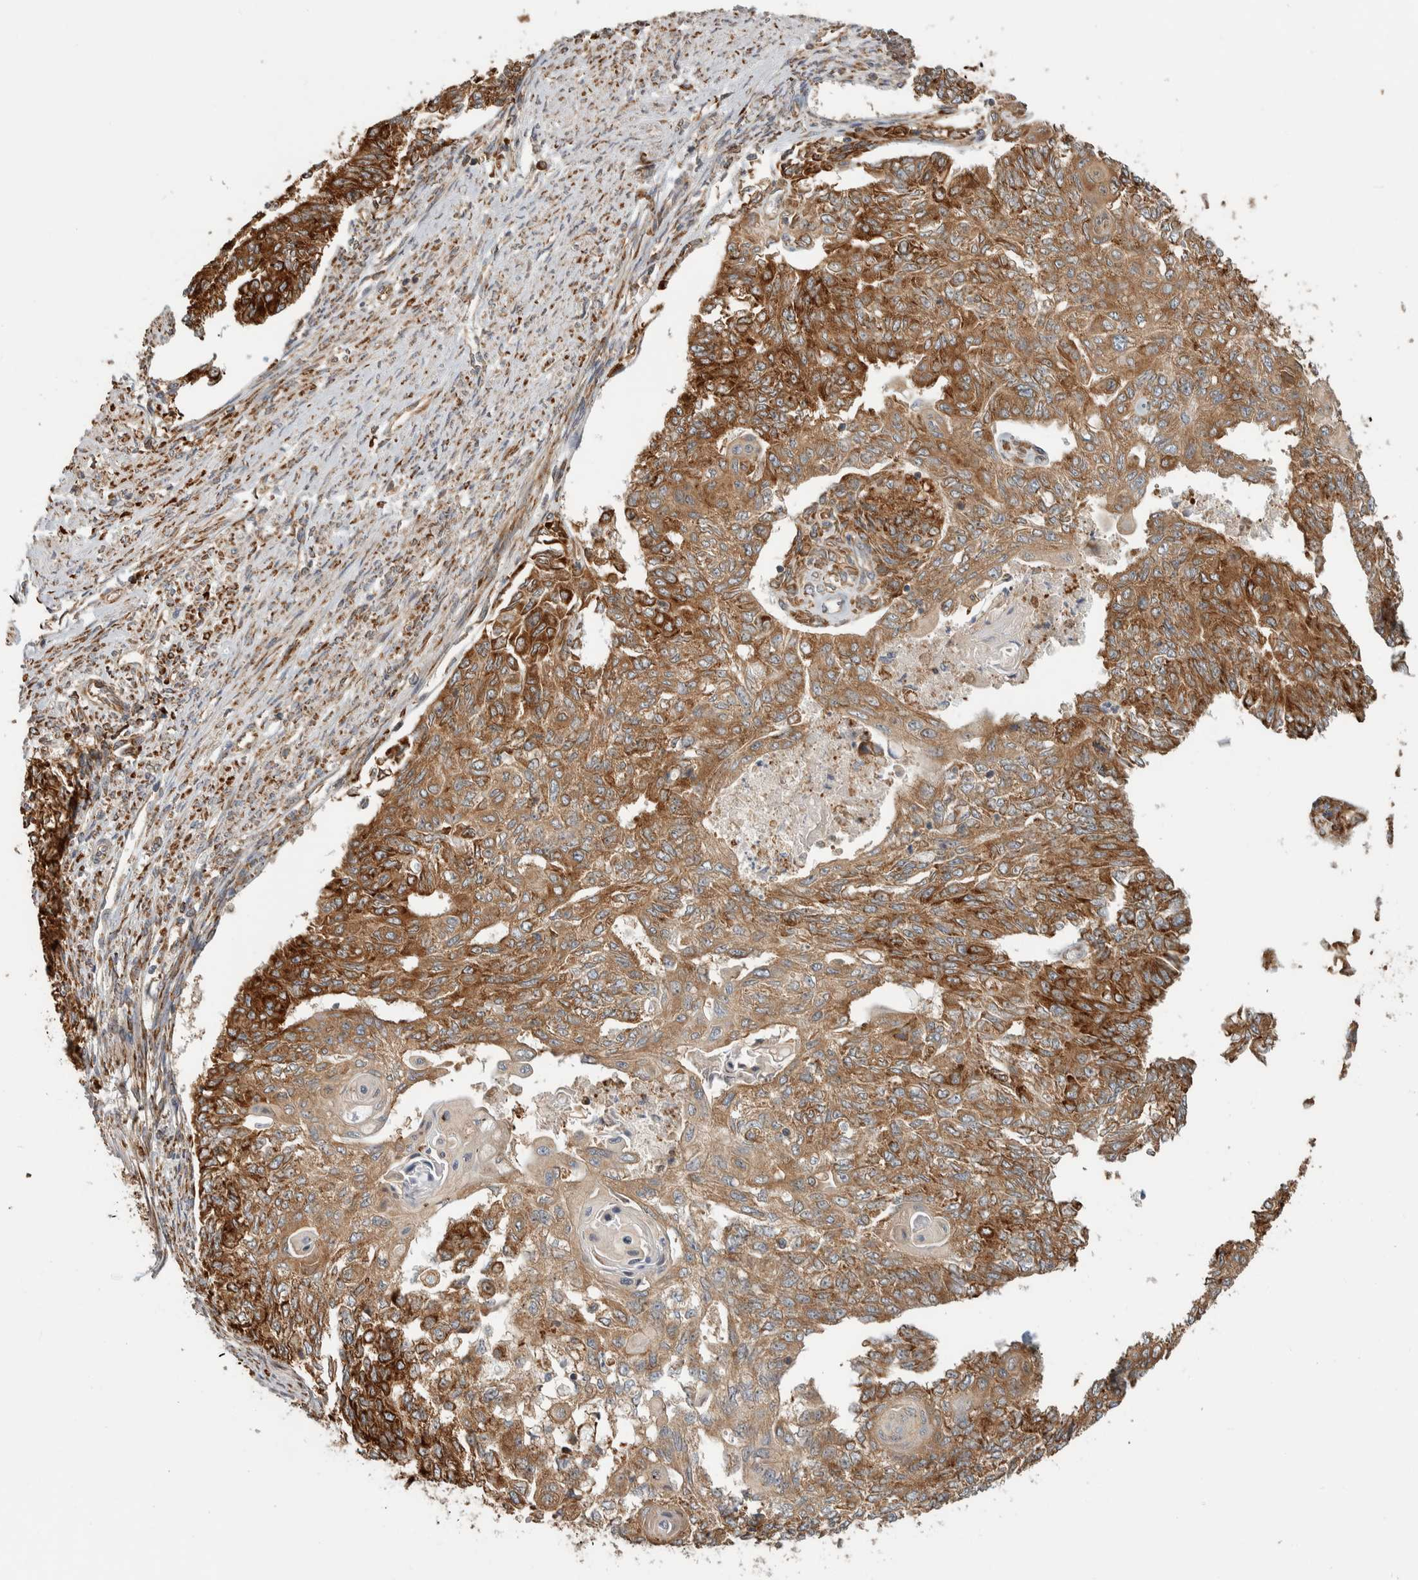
{"staining": {"intensity": "strong", "quantity": ">75%", "location": "cytoplasmic/membranous"}, "tissue": "endometrial cancer", "cell_type": "Tumor cells", "image_type": "cancer", "snomed": [{"axis": "morphology", "description": "Adenocarcinoma, NOS"}, {"axis": "topography", "description": "Endometrium"}], "caption": "A photomicrograph showing strong cytoplasmic/membranous expression in approximately >75% of tumor cells in endometrial cancer, as visualized by brown immunohistochemical staining.", "gene": "EIF3H", "patient": {"sex": "female", "age": 32}}